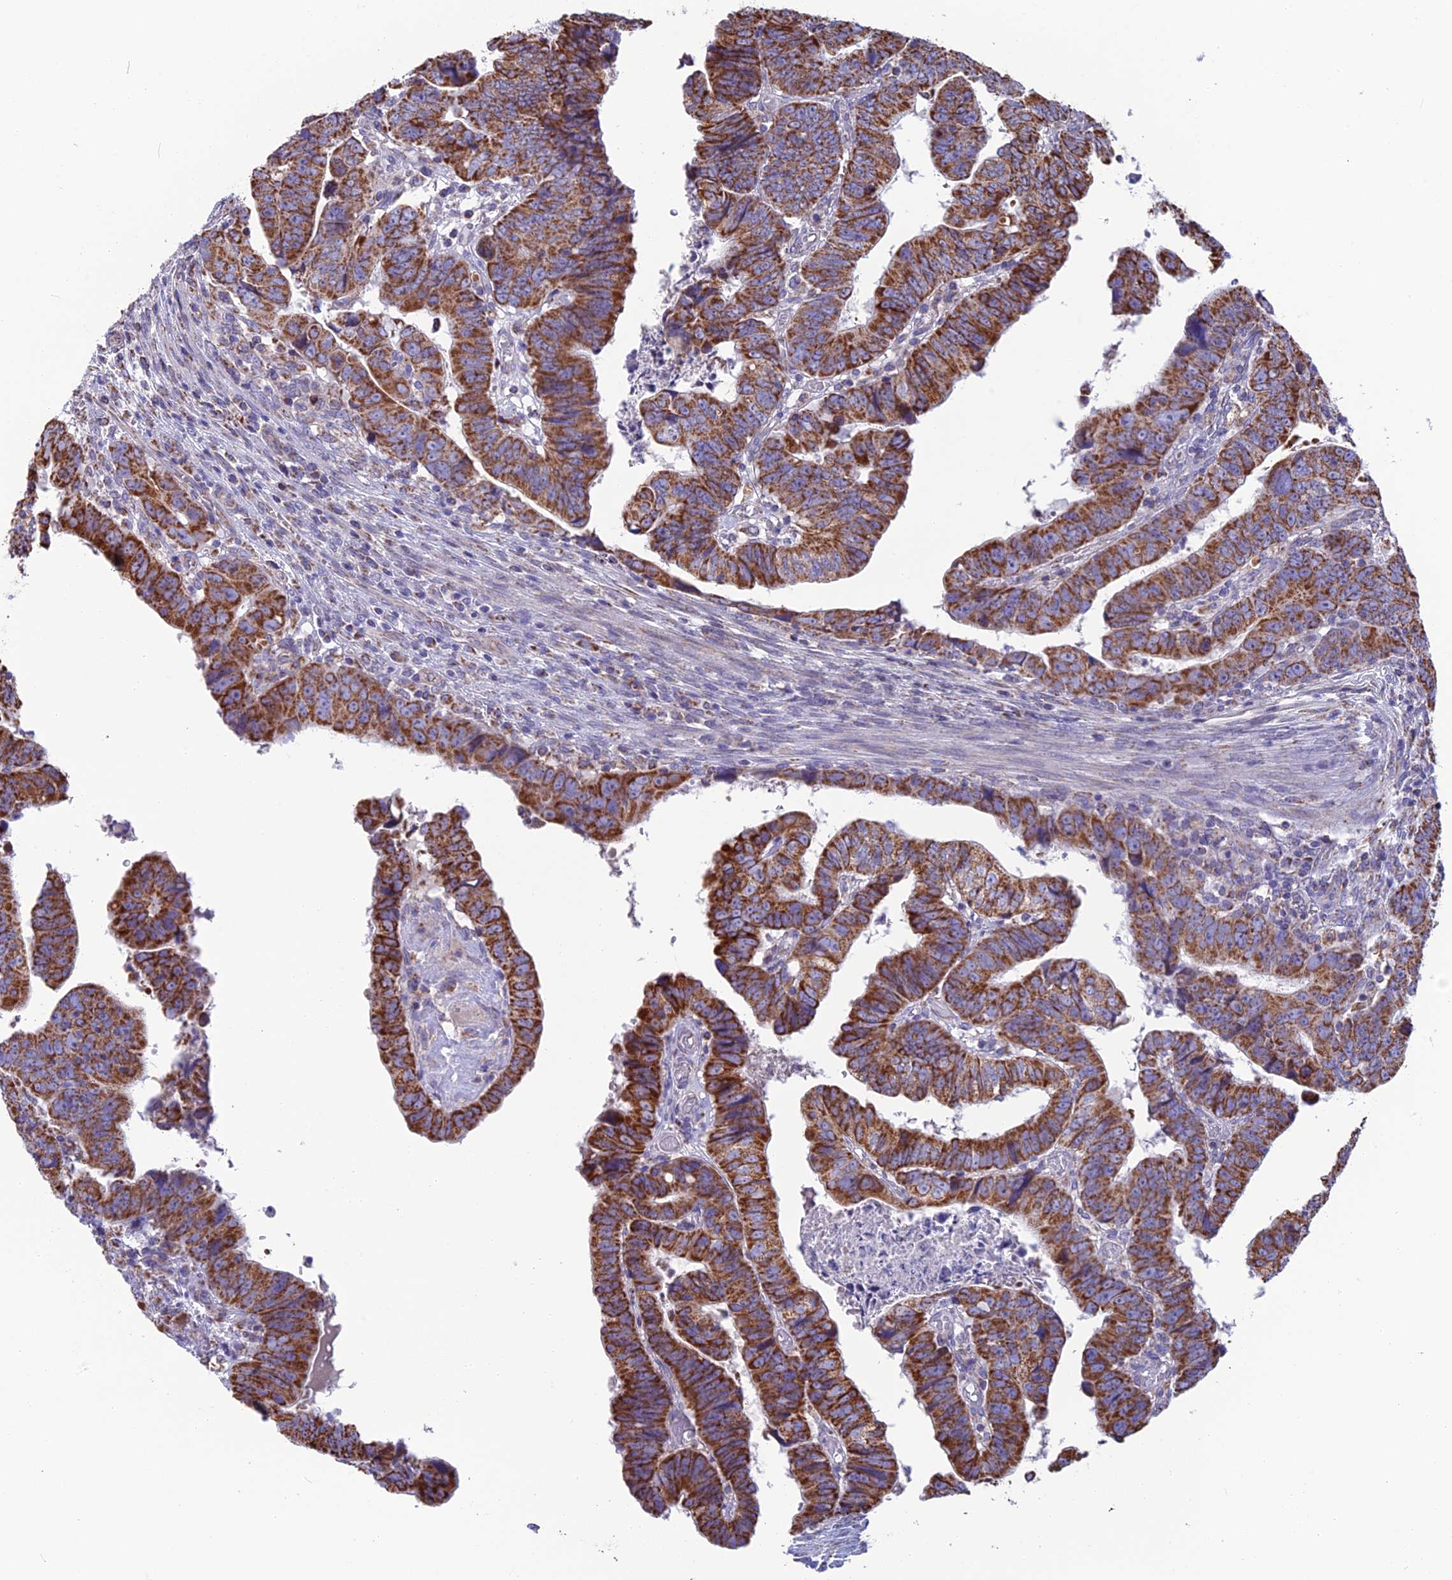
{"staining": {"intensity": "strong", "quantity": ">75%", "location": "cytoplasmic/membranous"}, "tissue": "colorectal cancer", "cell_type": "Tumor cells", "image_type": "cancer", "snomed": [{"axis": "morphology", "description": "Normal tissue, NOS"}, {"axis": "morphology", "description": "Adenocarcinoma, NOS"}, {"axis": "topography", "description": "Rectum"}], "caption": "Protein expression analysis of human colorectal cancer (adenocarcinoma) reveals strong cytoplasmic/membranous positivity in approximately >75% of tumor cells. (DAB IHC with brightfield microscopy, high magnification).", "gene": "CS", "patient": {"sex": "female", "age": 65}}